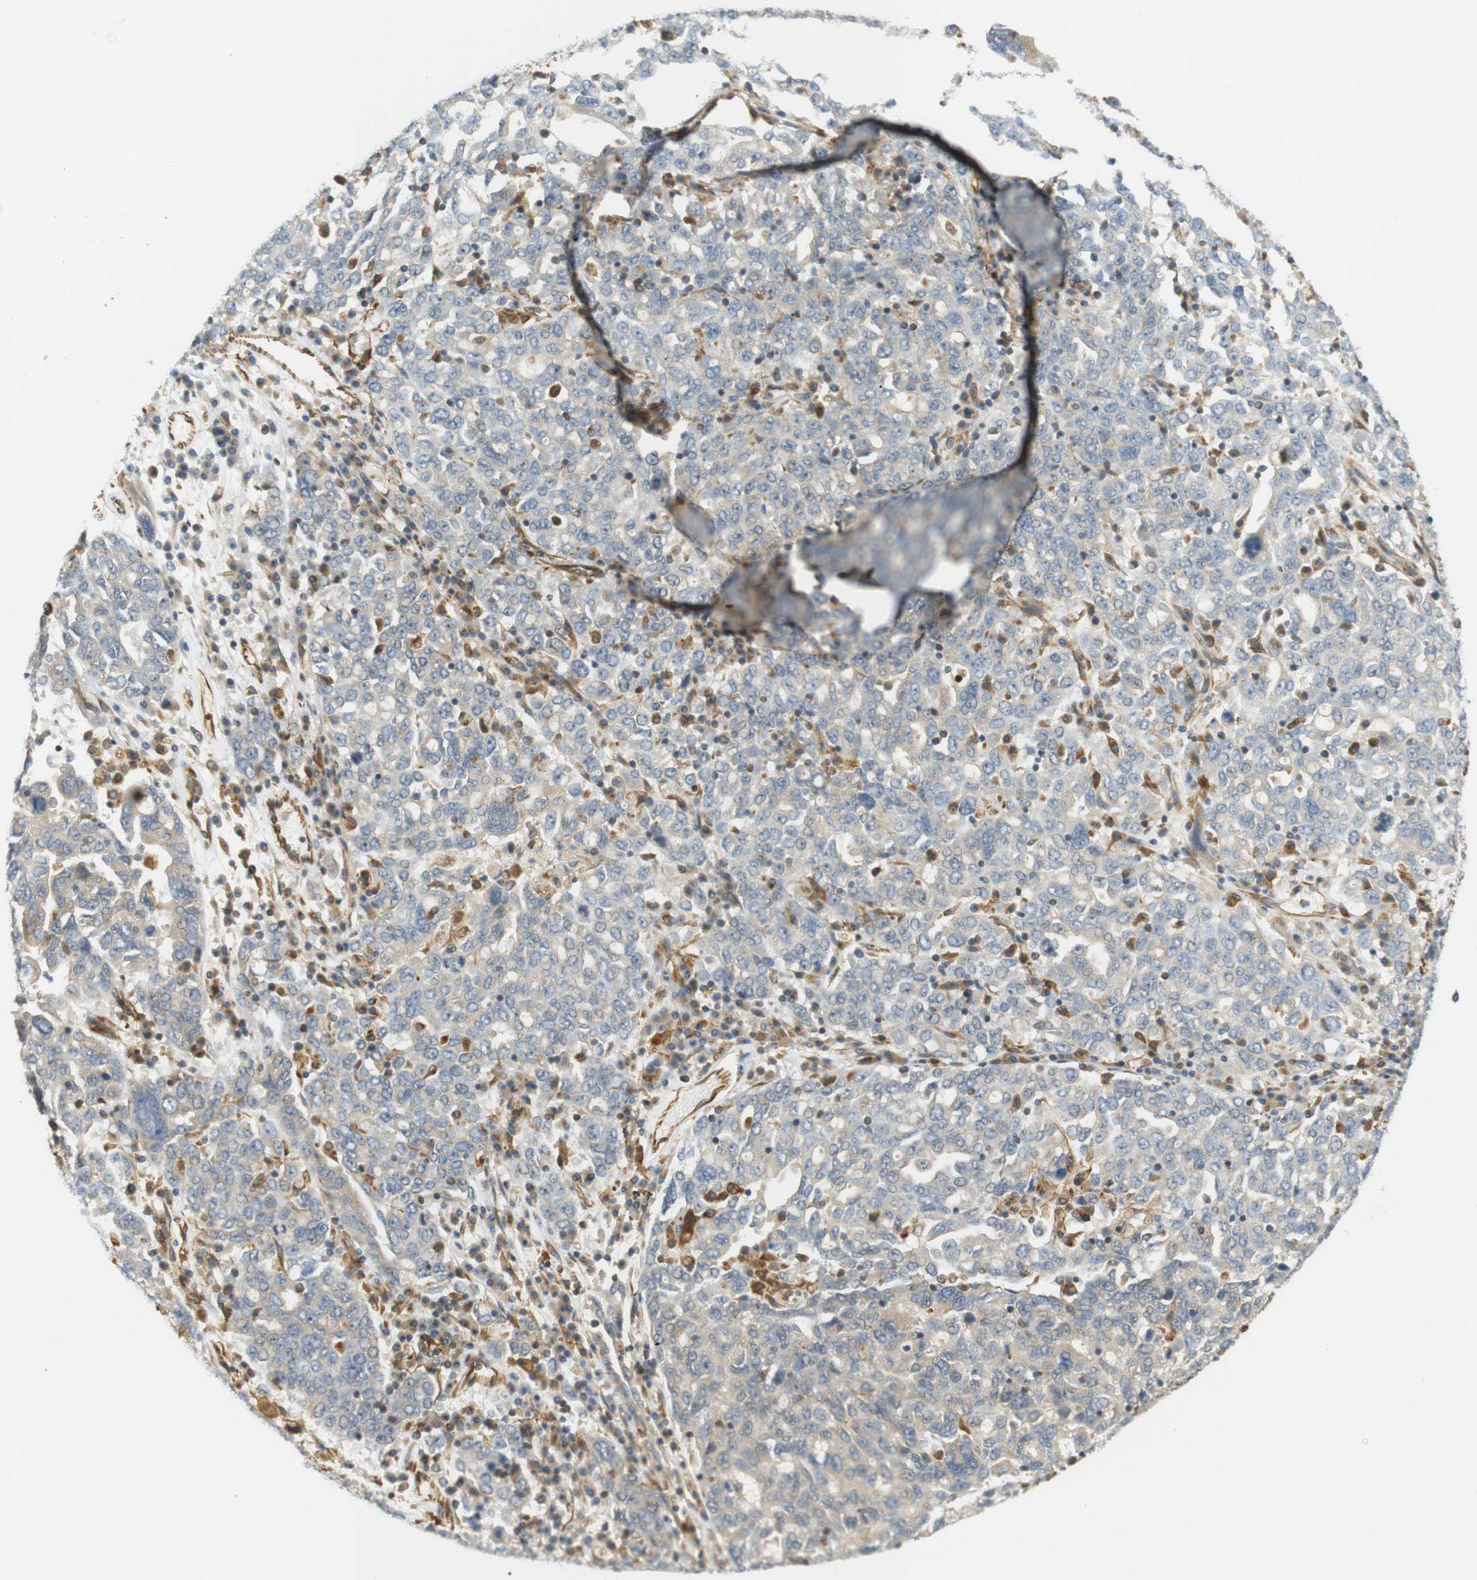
{"staining": {"intensity": "negative", "quantity": "none", "location": "none"}, "tissue": "ovarian cancer", "cell_type": "Tumor cells", "image_type": "cancer", "snomed": [{"axis": "morphology", "description": "Carcinoma, endometroid"}, {"axis": "topography", "description": "Ovary"}], "caption": "IHC histopathology image of neoplastic tissue: ovarian endometroid carcinoma stained with DAB (3,3'-diaminobenzidine) exhibits no significant protein positivity in tumor cells.", "gene": "CYTH3", "patient": {"sex": "female", "age": 62}}